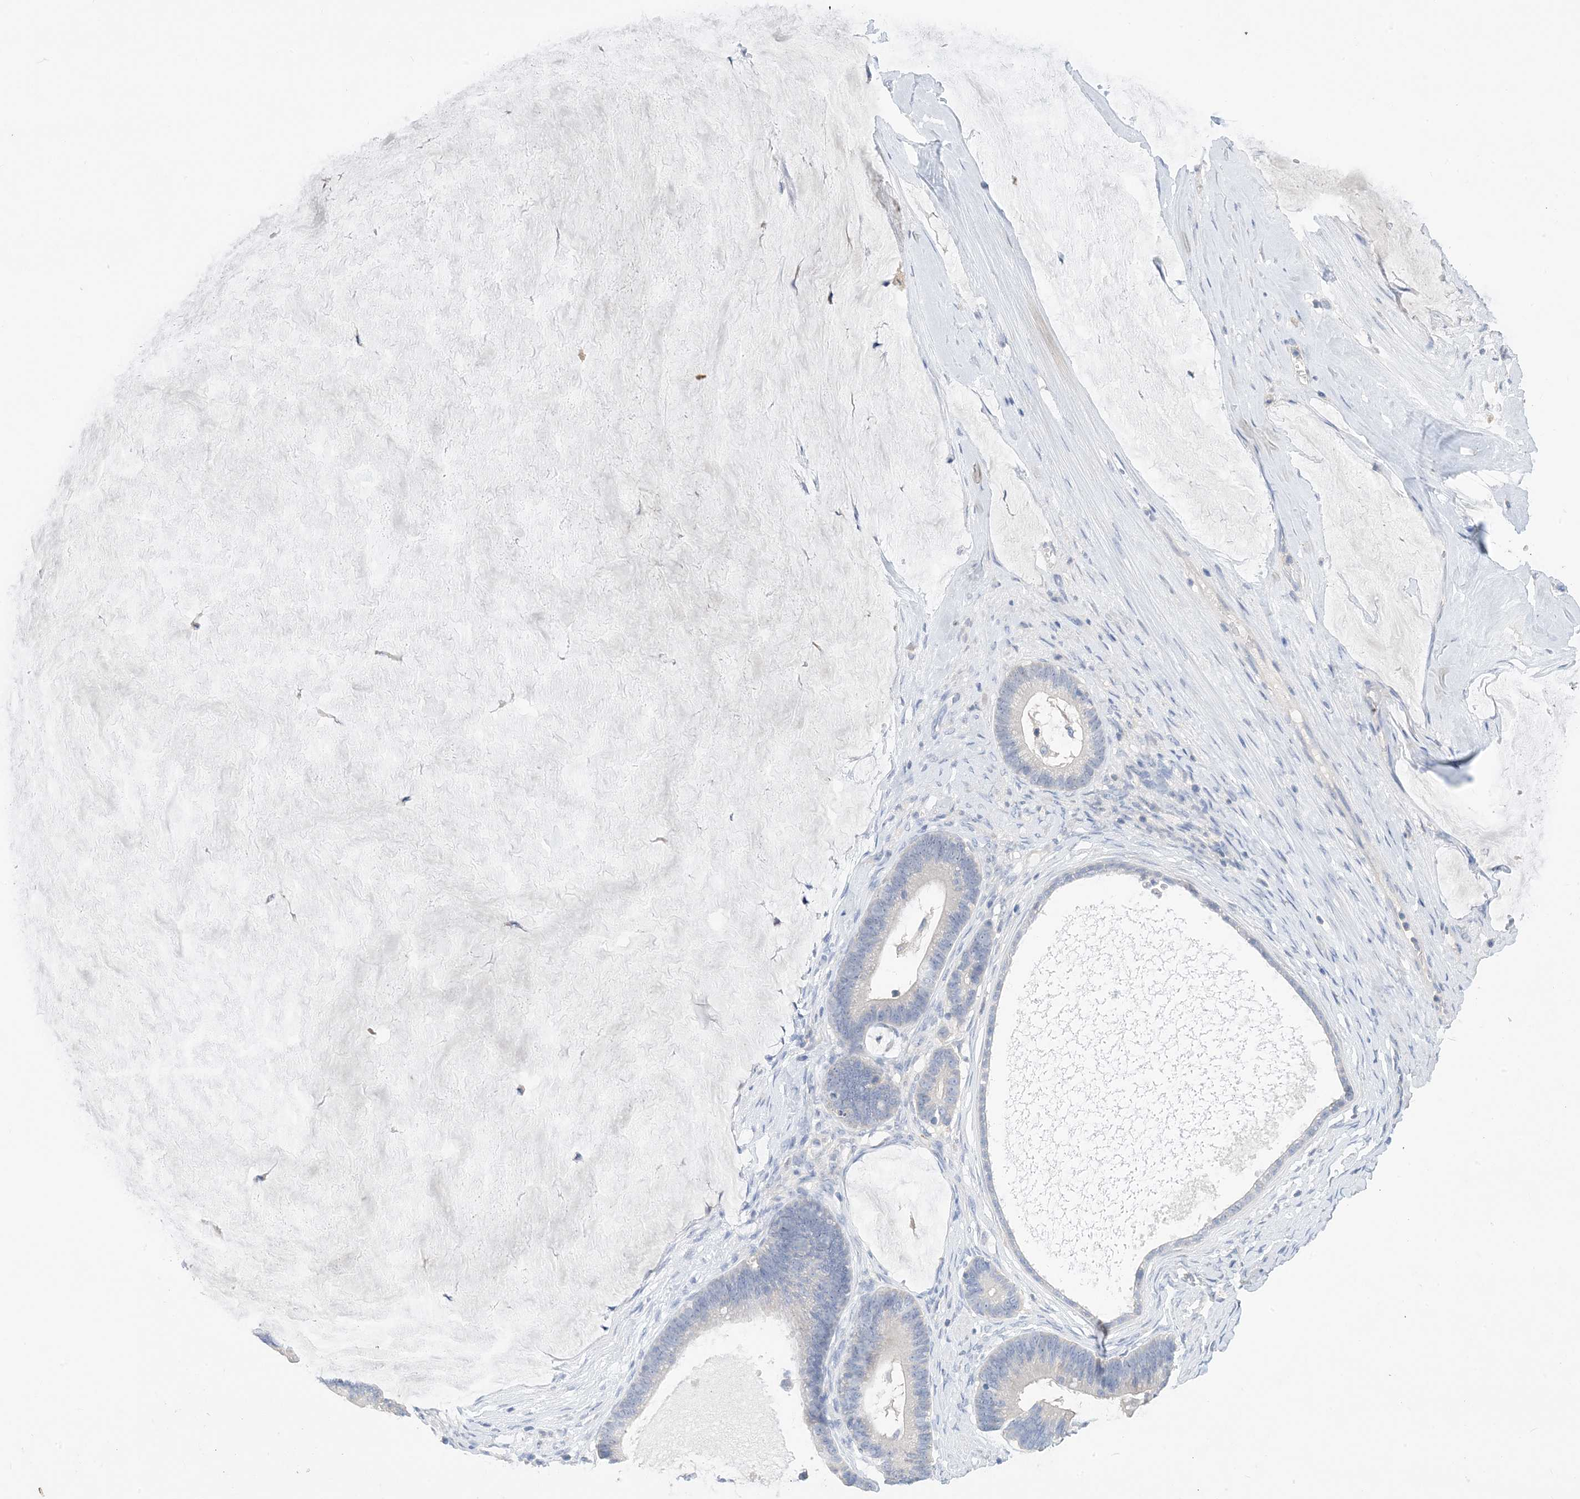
{"staining": {"intensity": "negative", "quantity": "none", "location": "none"}, "tissue": "ovarian cancer", "cell_type": "Tumor cells", "image_type": "cancer", "snomed": [{"axis": "morphology", "description": "Cystadenocarcinoma, mucinous, NOS"}, {"axis": "topography", "description": "Ovary"}], "caption": "Ovarian cancer was stained to show a protein in brown. There is no significant expression in tumor cells.", "gene": "KPRP", "patient": {"sex": "female", "age": 61}}